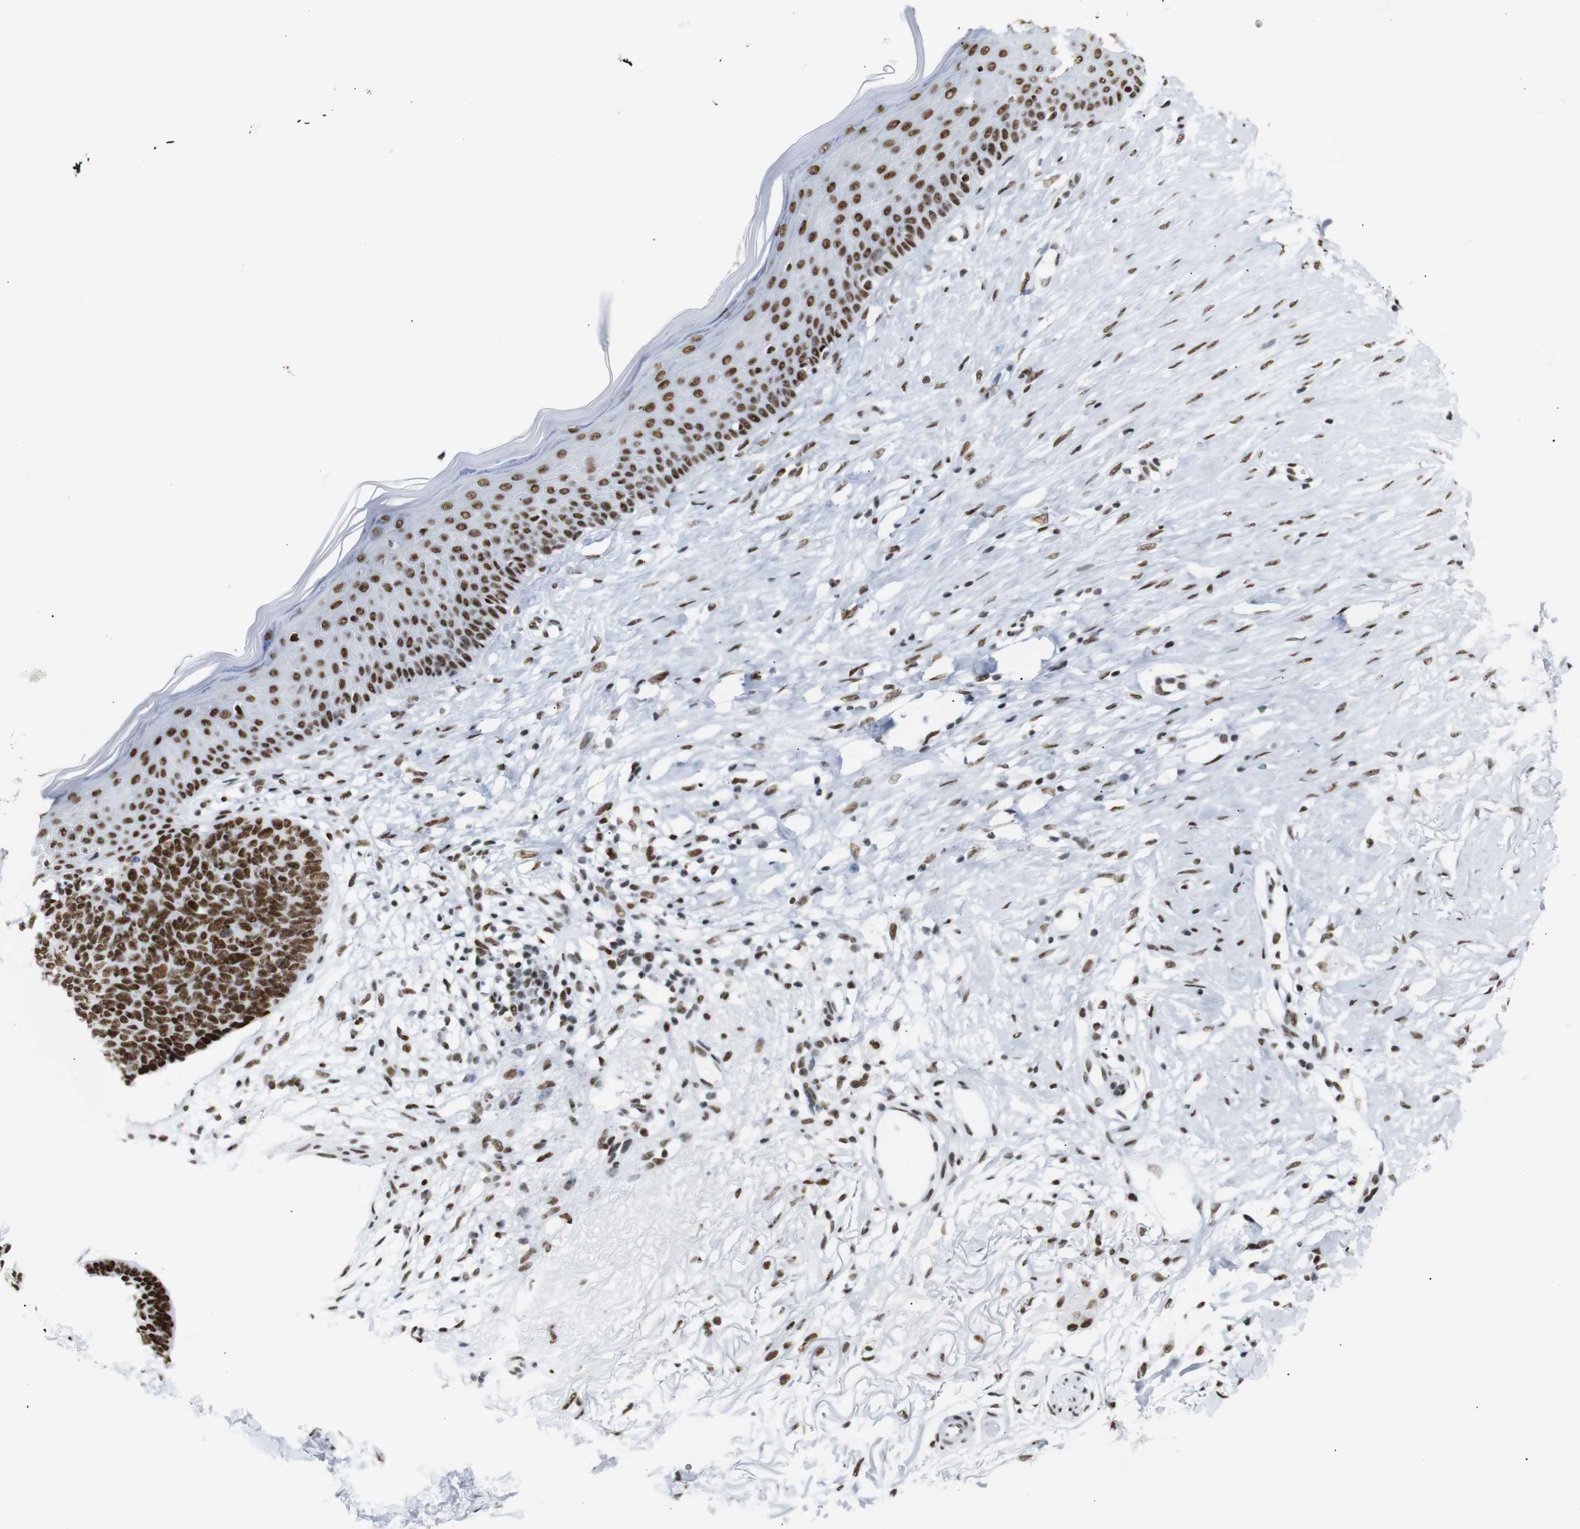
{"staining": {"intensity": "strong", "quantity": ">75%", "location": "nuclear"}, "tissue": "skin cancer", "cell_type": "Tumor cells", "image_type": "cancer", "snomed": [{"axis": "morphology", "description": "Basal cell carcinoma"}, {"axis": "topography", "description": "Skin"}], "caption": "This histopathology image demonstrates skin basal cell carcinoma stained with IHC to label a protein in brown. The nuclear of tumor cells show strong positivity for the protein. Nuclei are counter-stained blue.", "gene": "TRA2B", "patient": {"sex": "female", "age": 70}}